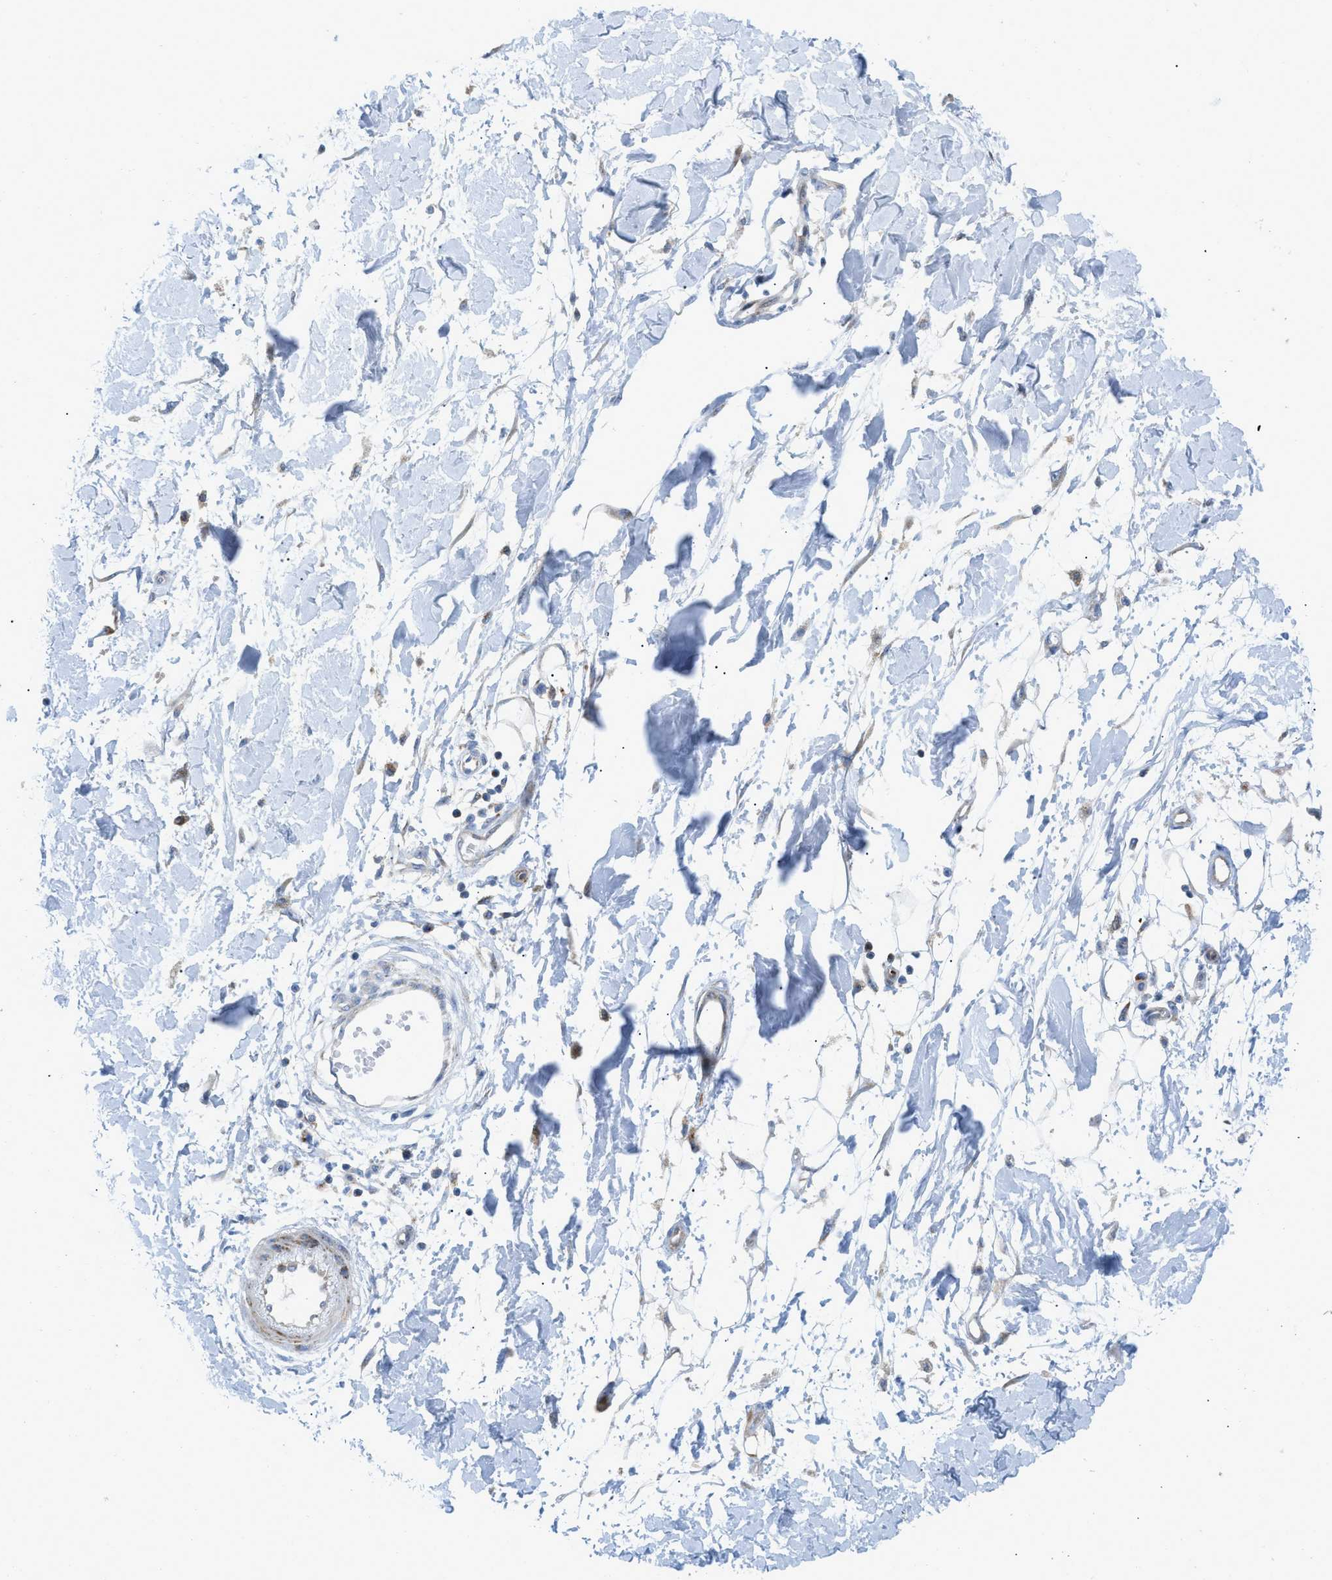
{"staining": {"intensity": "negative", "quantity": "none", "location": "none"}, "tissue": "adipose tissue", "cell_type": "Adipocytes", "image_type": "normal", "snomed": [{"axis": "morphology", "description": "Normal tissue, NOS"}, {"axis": "morphology", "description": "Squamous cell carcinoma, NOS"}, {"axis": "topography", "description": "Skin"}, {"axis": "topography", "description": "Peripheral nerve tissue"}], "caption": "Immunohistochemical staining of benign human adipose tissue reveals no significant expression in adipocytes.", "gene": "RBBP9", "patient": {"sex": "male", "age": 83}}